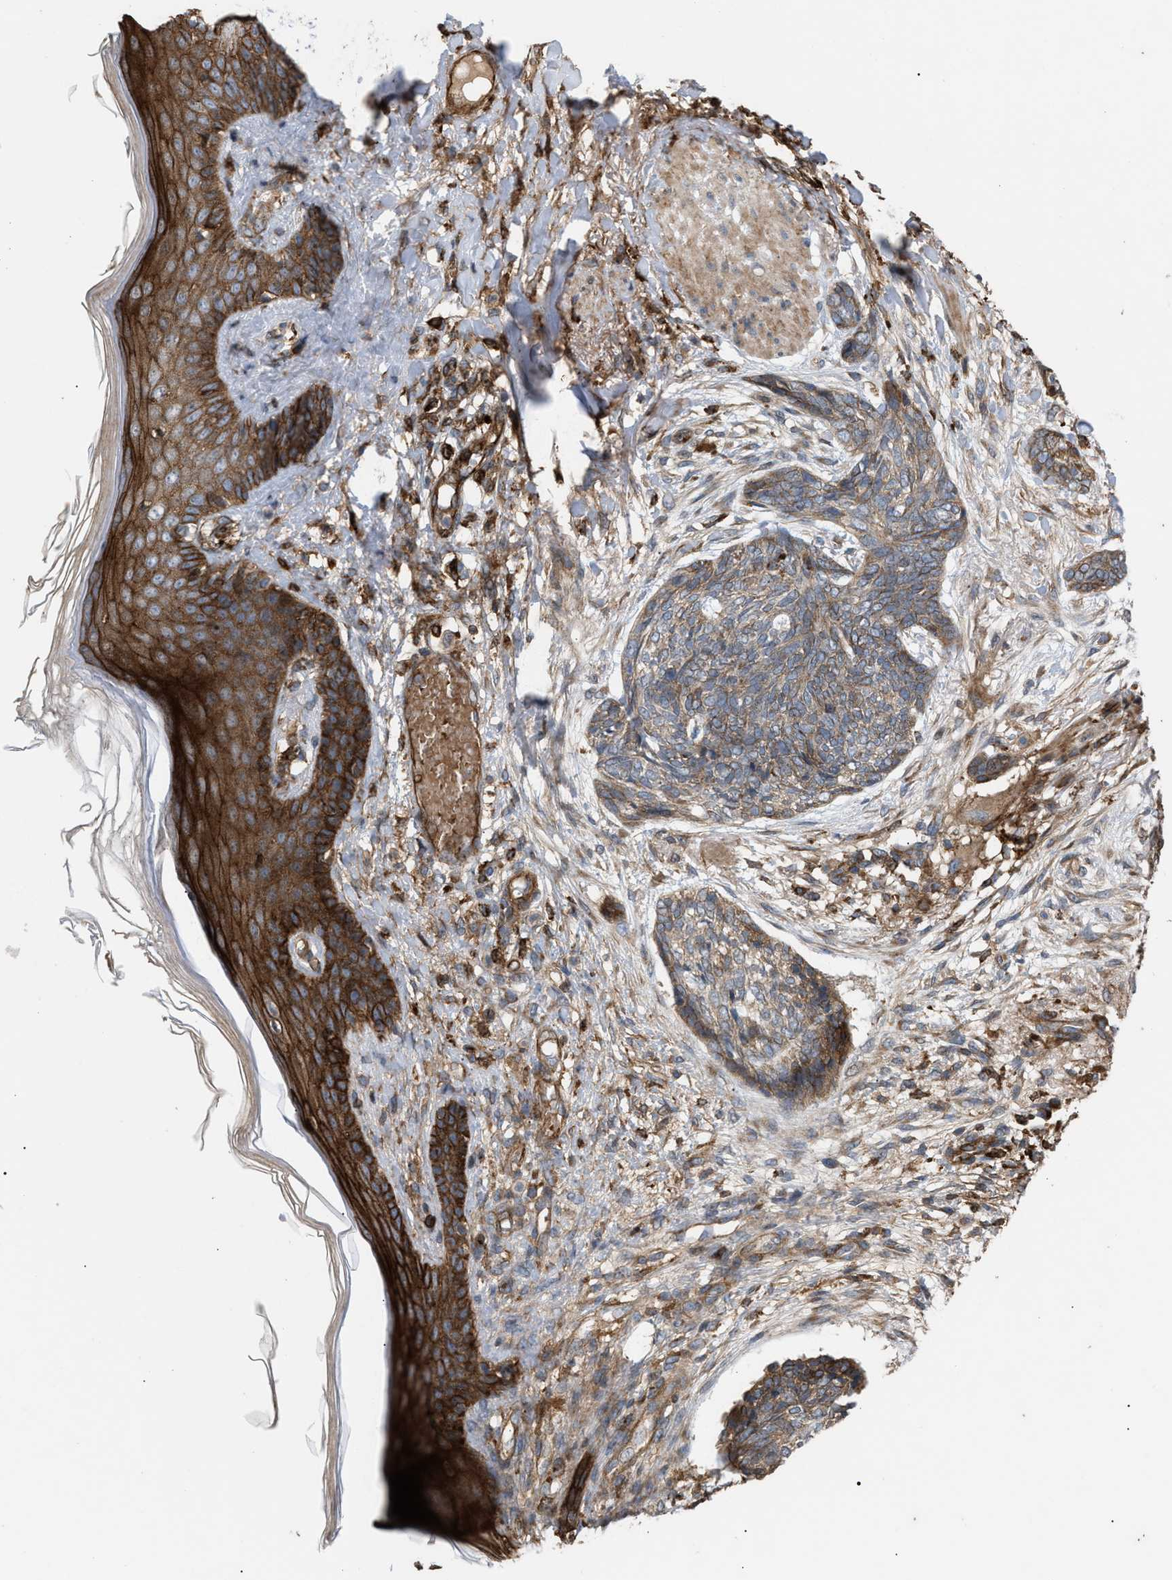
{"staining": {"intensity": "weak", "quantity": ">75%", "location": "cytoplasmic/membranous"}, "tissue": "skin cancer", "cell_type": "Tumor cells", "image_type": "cancer", "snomed": [{"axis": "morphology", "description": "Basal cell carcinoma"}, {"axis": "topography", "description": "Skin"}], "caption": "Immunohistochemical staining of human skin basal cell carcinoma exhibits weak cytoplasmic/membranous protein staining in about >75% of tumor cells.", "gene": "GCC1", "patient": {"sex": "female", "age": 84}}